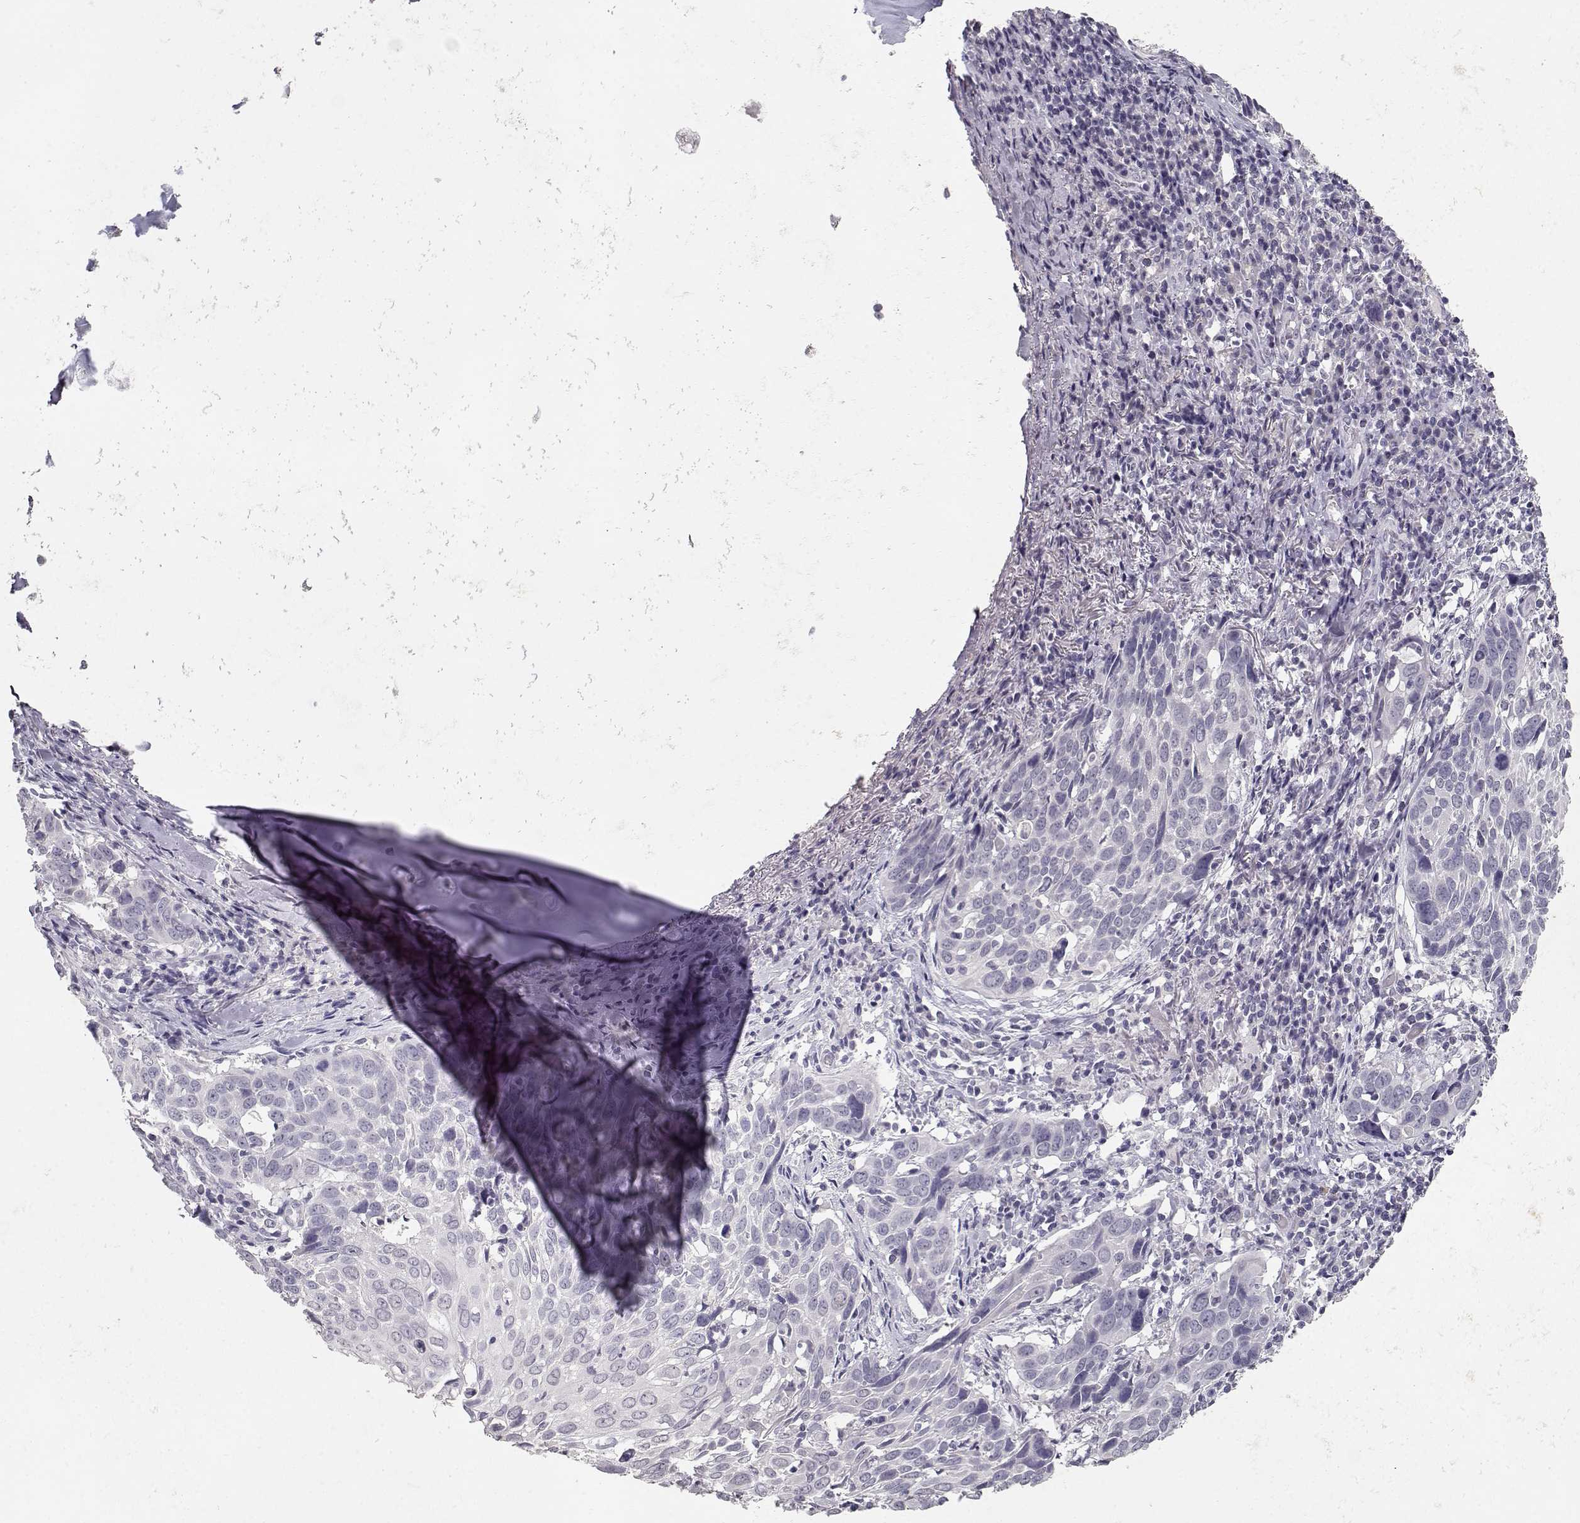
{"staining": {"intensity": "negative", "quantity": "none", "location": "none"}, "tissue": "lung cancer", "cell_type": "Tumor cells", "image_type": "cancer", "snomed": [{"axis": "morphology", "description": "Squamous cell carcinoma, NOS"}, {"axis": "topography", "description": "Lung"}], "caption": "This is an immunohistochemistry image of lung squamous cell carcinoma. There is no expression in tumor cells.", "gene": "TPH2", "patient": {"sex": "male", "age": 57}}